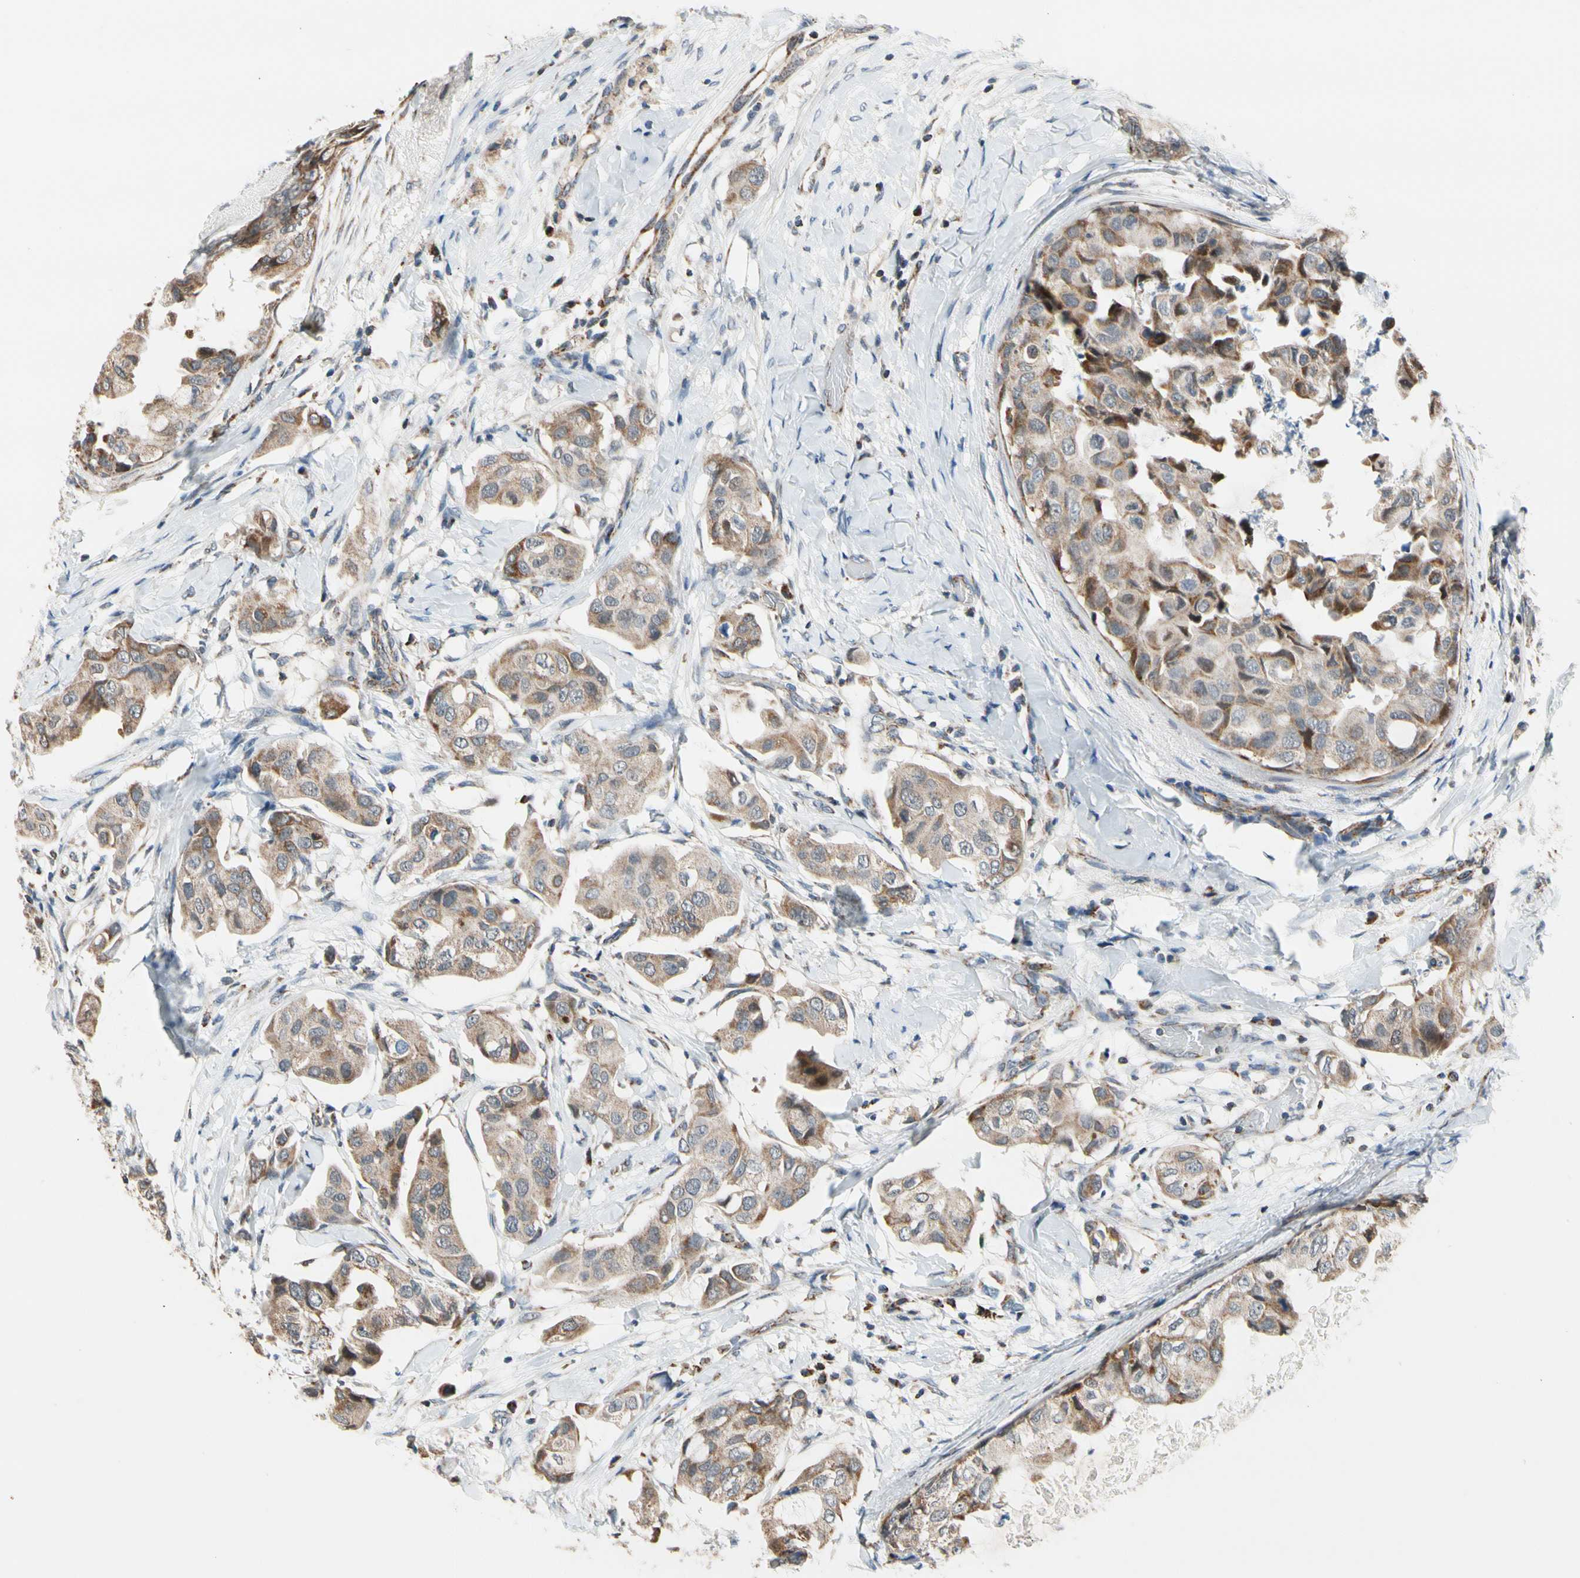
{"staining": {"intensity": "moderate", "quantity": ">75%", "location": "cytoplasmic/membranous"}, "tissue": "breast cancer", "cell_type": "Tumor cells", "image_type": "cancer", "snomed": [{"axis": "morphology", "description": "Duct carcinoma"}, {"axis": "topography", "description": "Breast"}], "caption": "Breast cancer (intraductal carcinoma) stained with a protein marker reveals moderate staining in tumor cells.", "gene": "KHDC4", "patient": {"sex": "female", "age": 40}}